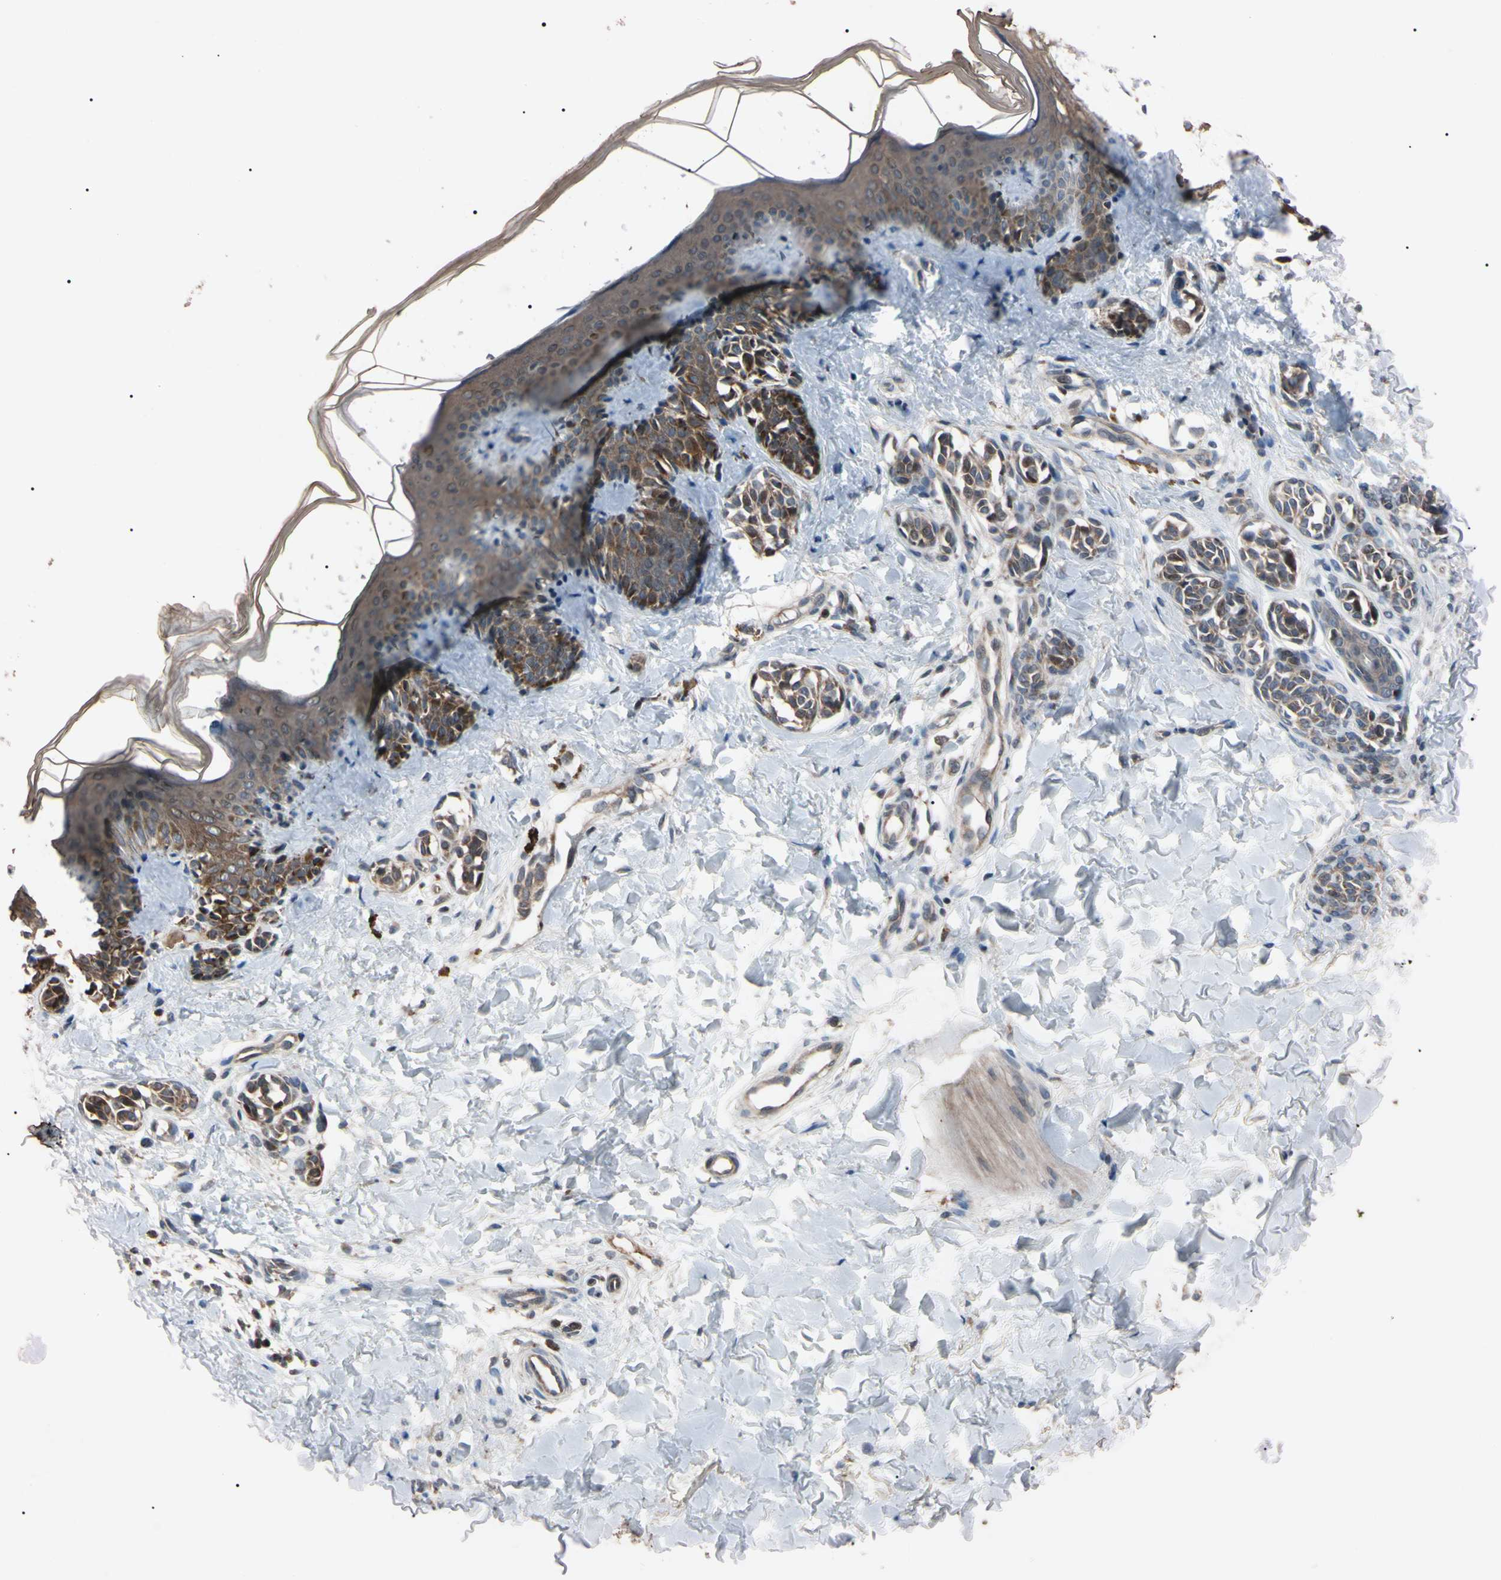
{"staining": {"intensity": "weak", "quantity": "25%-75%", "location": "cytoplasmic/membranous"}, "tissue": "skin", "cell_type": "Fibroblasts", "image_type": "normal", "snomed": [{"axis": "morphology", "description": "Normal tissue, NOS"}, {"axis": "topography", "description": "Skin"}], "caption": "Immunohistochemistry (IHC) (DAB) staining of unremarkable human skin demonstrates weak cytoplasmic/membranous protein expression in about 25%-75% of fibroblasts.", "gene": "TNFRSF1A", "patient": {"sex": "male", "age": 16}}